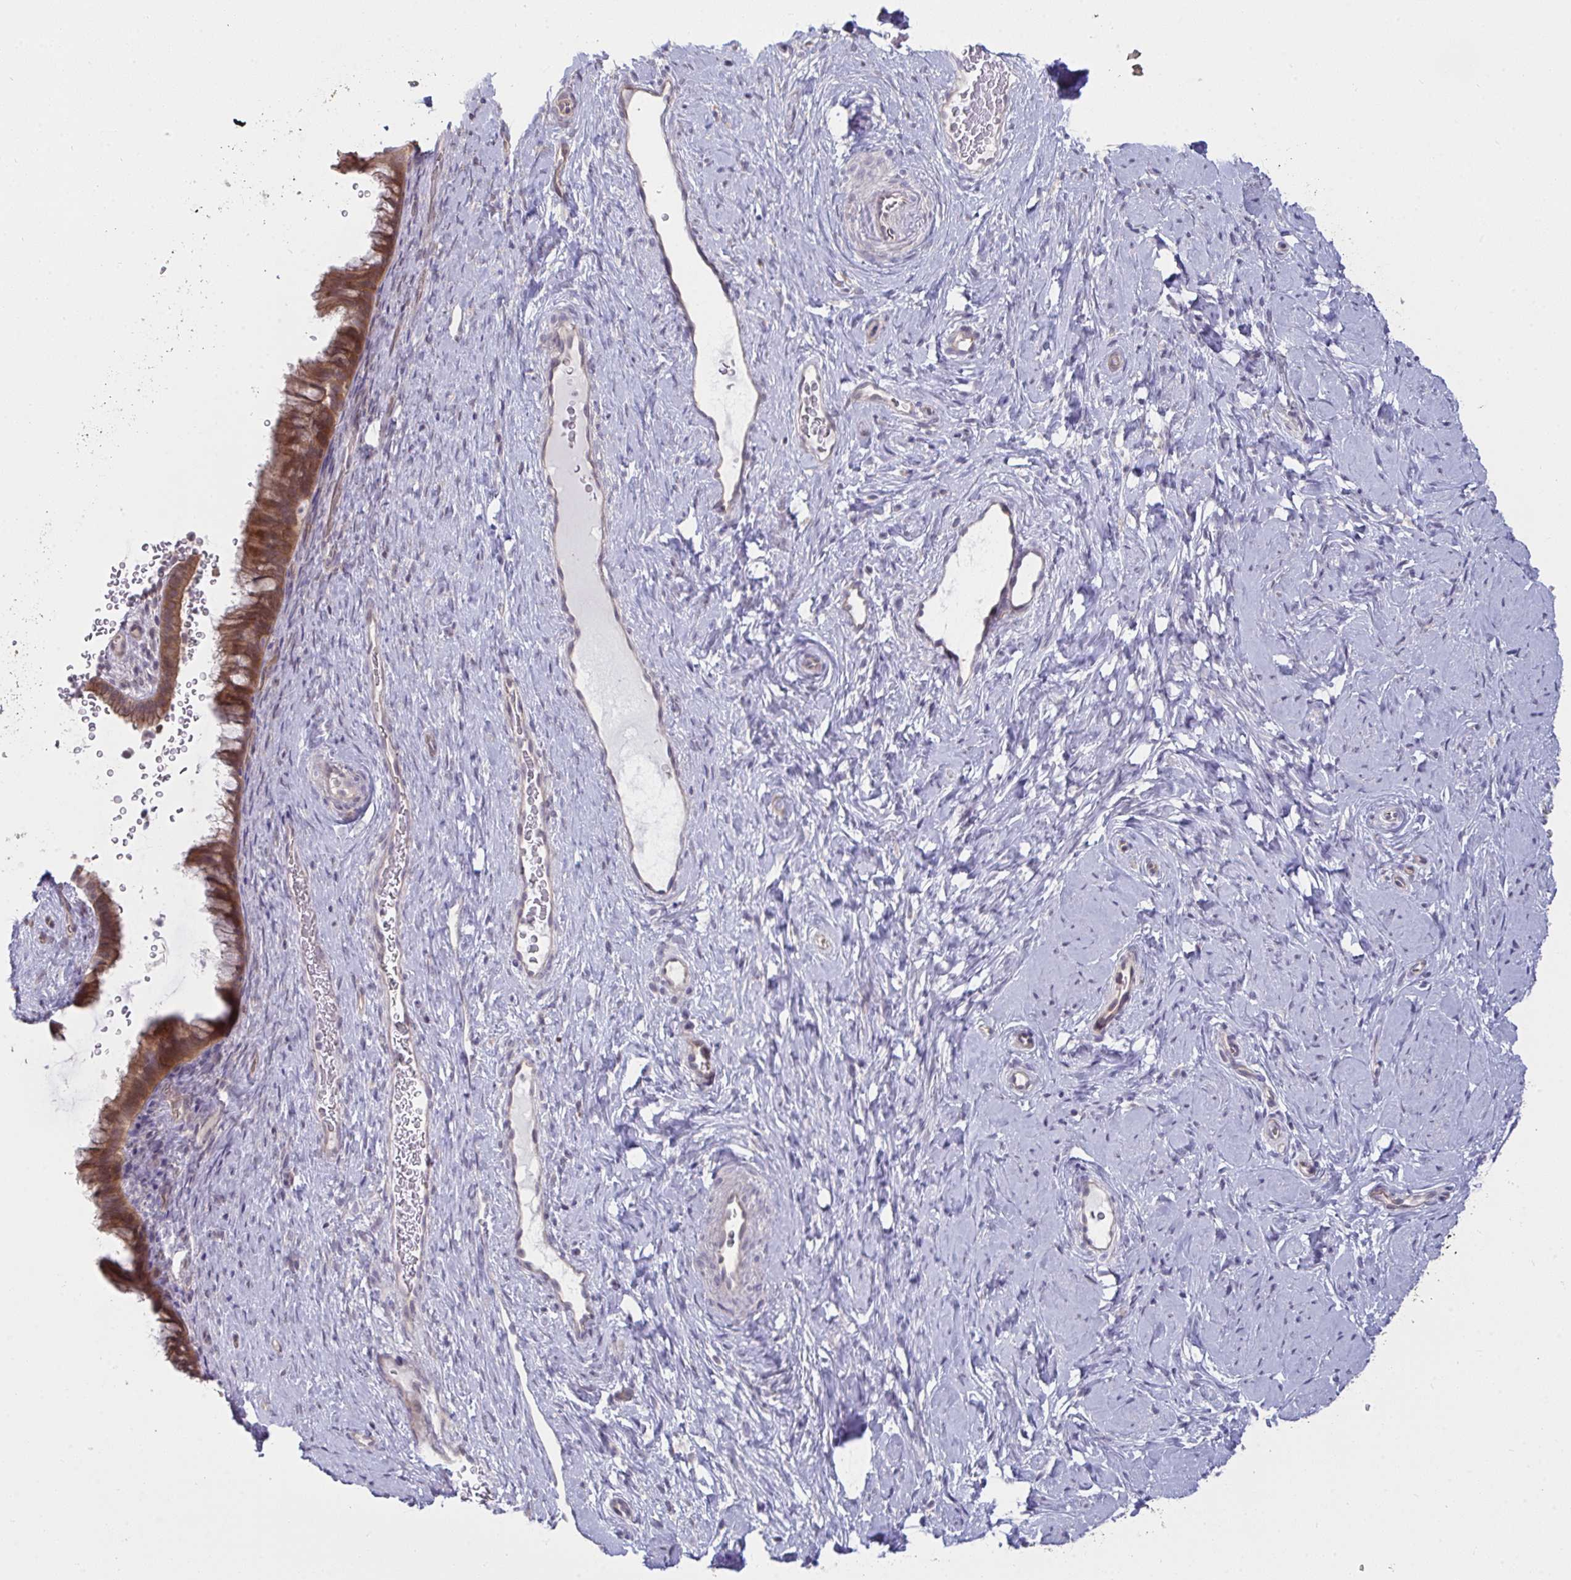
{"staining": {"intensity": "strong", "quantity": ">75%", "location": "cytoplasmic/membranous"}, "tissue": "cervix", "cell_type": "Glandular cells", "image_type": "normal", "snomed": [{"axis": "morphology", "description": "Normal tissue, NOS"}, {"axis": "topography", "description": "Cervix"}], "caption": "This photomicrograph reveals IHC staining of unremarkable cervix, with high strong cytoplasmic/membranous positivity in approximately >75% of glandular cells.", "gene": "CASP9", "patient": {"sex": "female", "age": 34}}